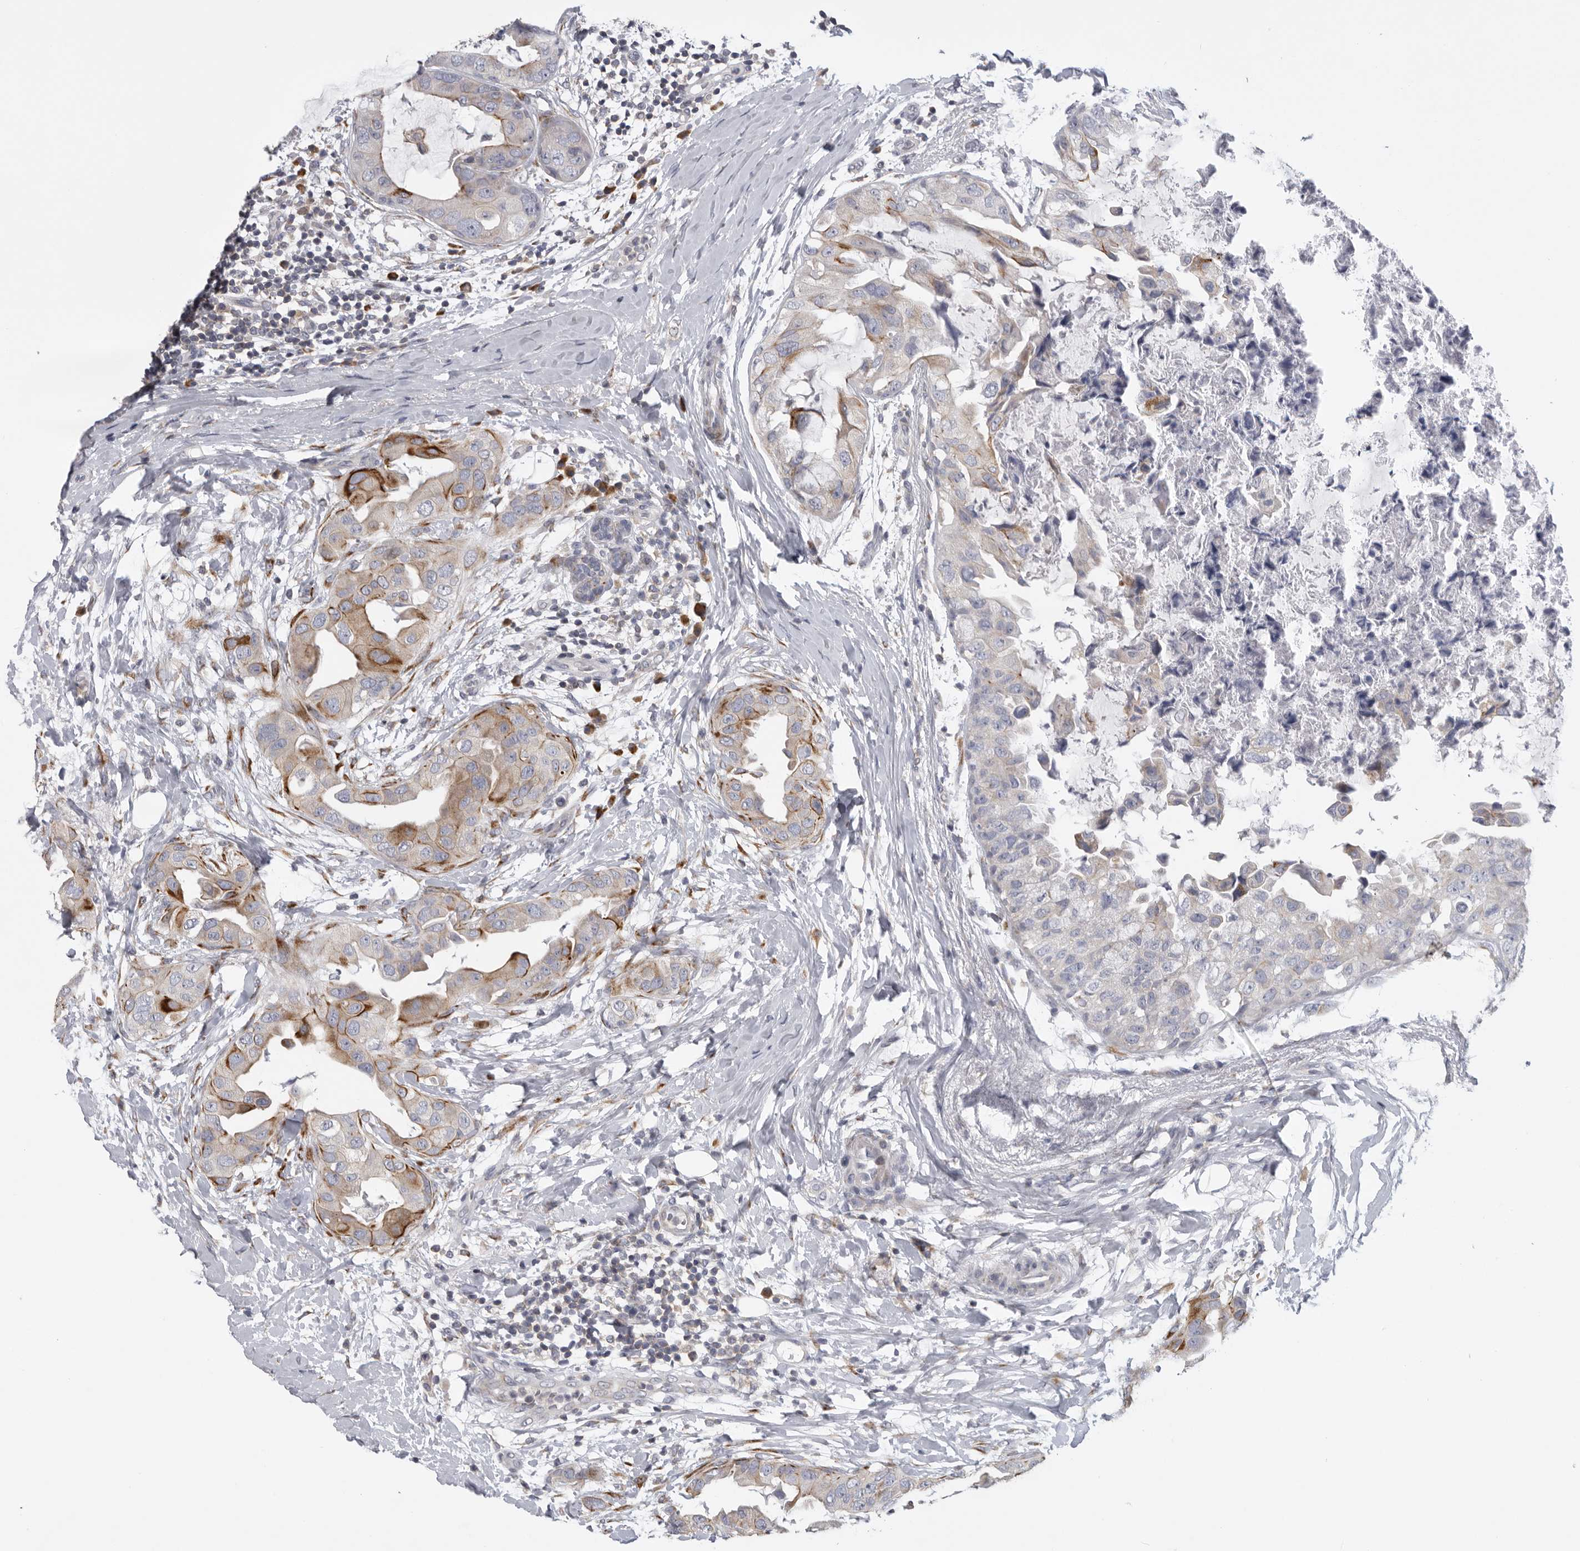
{"staining": {"intensity": "moderate", "quantity": "<25%", "location": "cytoplasmic/membranous"}, "tissue": "breast cancer", "cell_type": "Tumor cells", "image_type": "cancer", "snomed": [{"axis": "morphology", "description": "Duct carcinoma"}, {"axis": "topography", "description": "Breast"}], "caption": "Immunohistochemical staining of human invasive ductal carcinoma (breast) shows moderate cytoplasmic/membranous protein positivity in approximately <25% of tumor cells.", "gene": "USP24", "patient": {"sex": "female", "age": 40}}